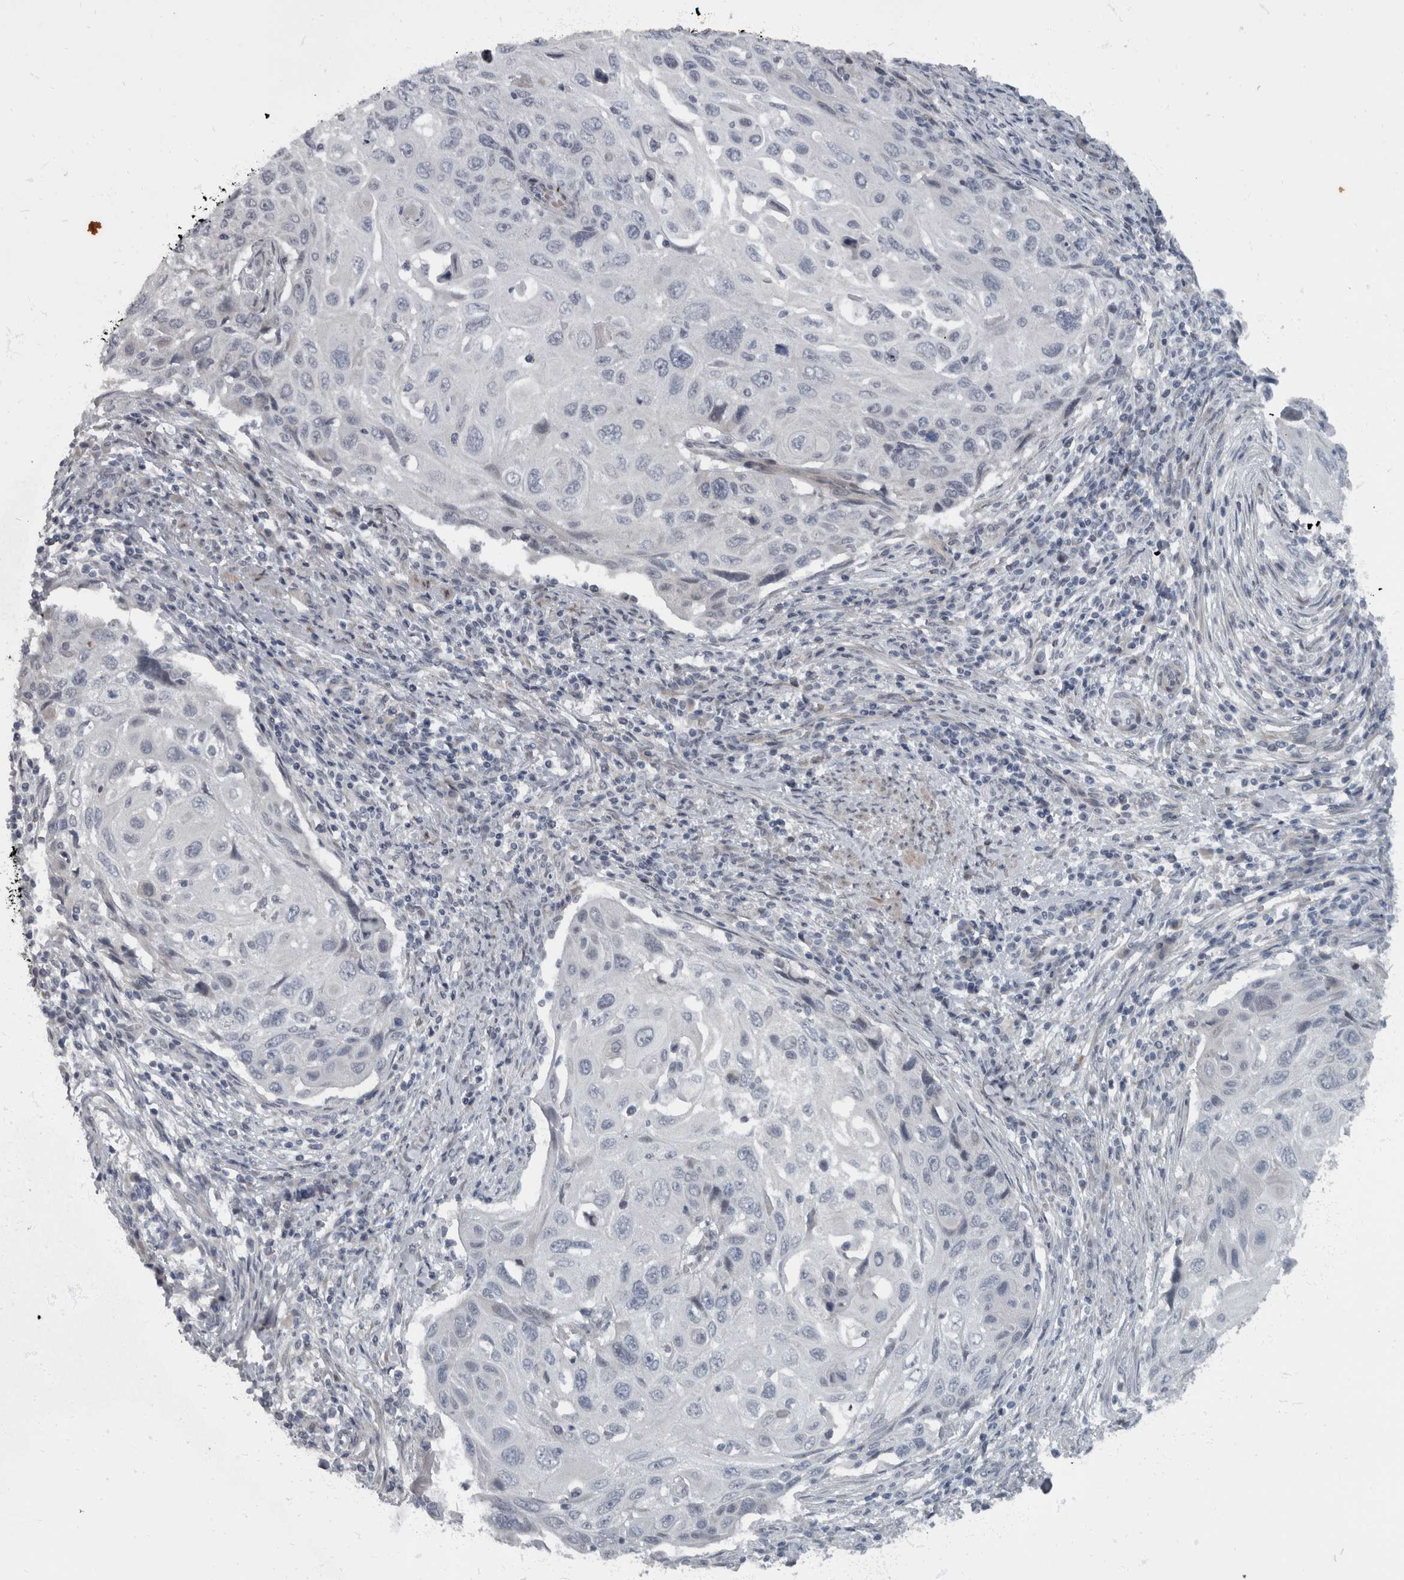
{"staining": {"intensity": "negative", "quantity": "none", "location": "none"}, "tissue": "cervical cancer", "cell_type": "Tumor cells", "image_type": "cancer", "snomed": [{"axis": "morphology", "description": "Squamous cell carcinoma, NOS"}, {"axis": "topography", "description": "Cervix"}], "caption": "An immunohistochemistry (IHC) micrograph of cervical cancer (squamous cell carcinoma) is shown. There is no staining in tumor cells of cervical cancer (squamous cell carcinoma).", "gene": "WDR33", "patient": {"sex": "female", "age": 70}}